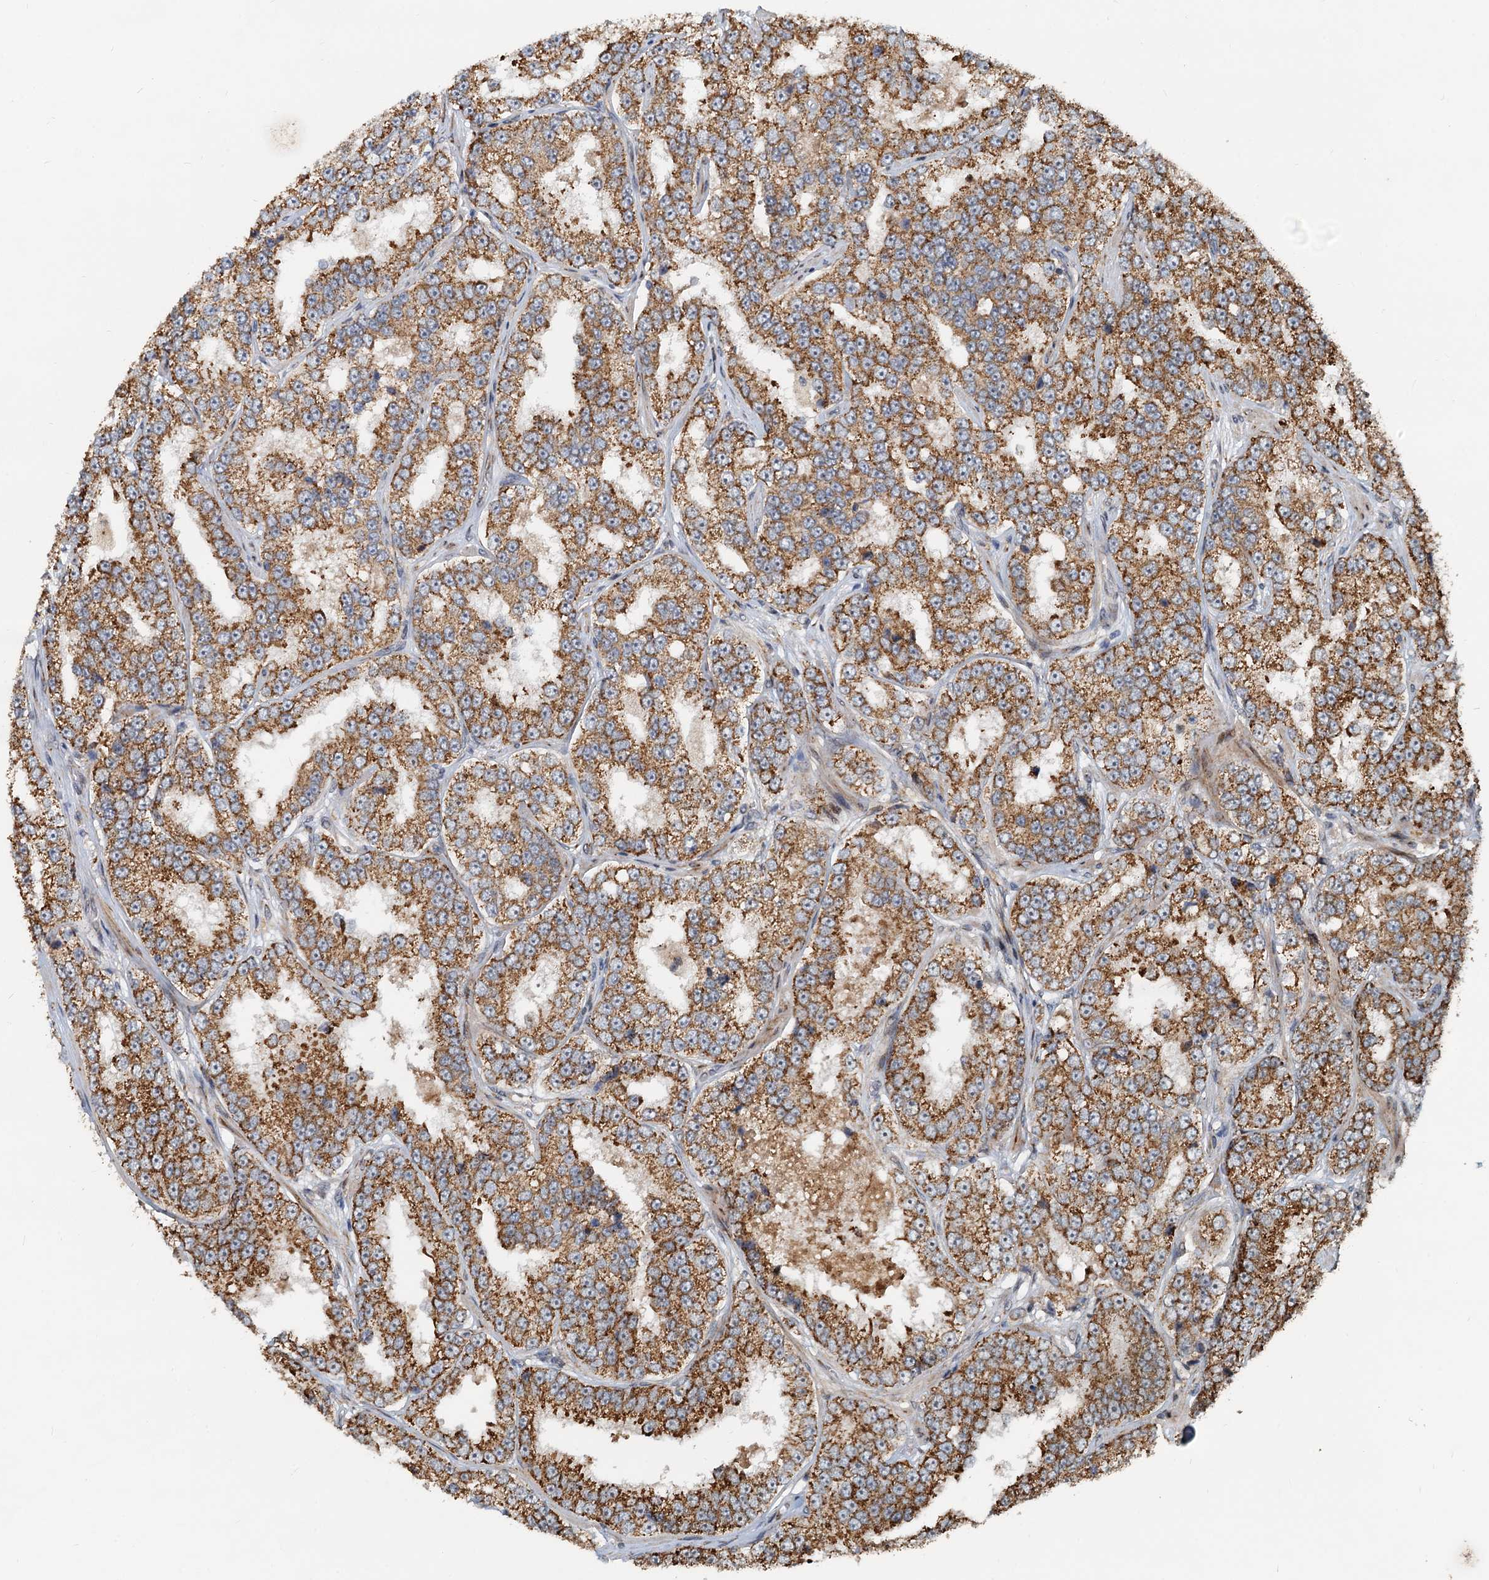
{"staining": {"intensity": "moderate", "quantity": ">75%", "location": "cytoplasmic/membranous"}, "tissue": "prostate cancer", "cell_type": "Tumor cells", "image_type": "cancer", "snomed": [{"axis": "morphology", "description": "Normal tissue, NOS"}, {"axis": "morphology", "description": "Adenocarcinoma, High grade"}, {"axis": "topography", "description": "Prostate"}], "caption": "This is a histology image of immunohistochemistry staining of adenocarcinoma (high-grade) (prostate), which shows moderate expression in the cytoplasmic/membranous of tumor cells.", "gene": "CEP68", "patient": {"sex": "male", "age": 83}}